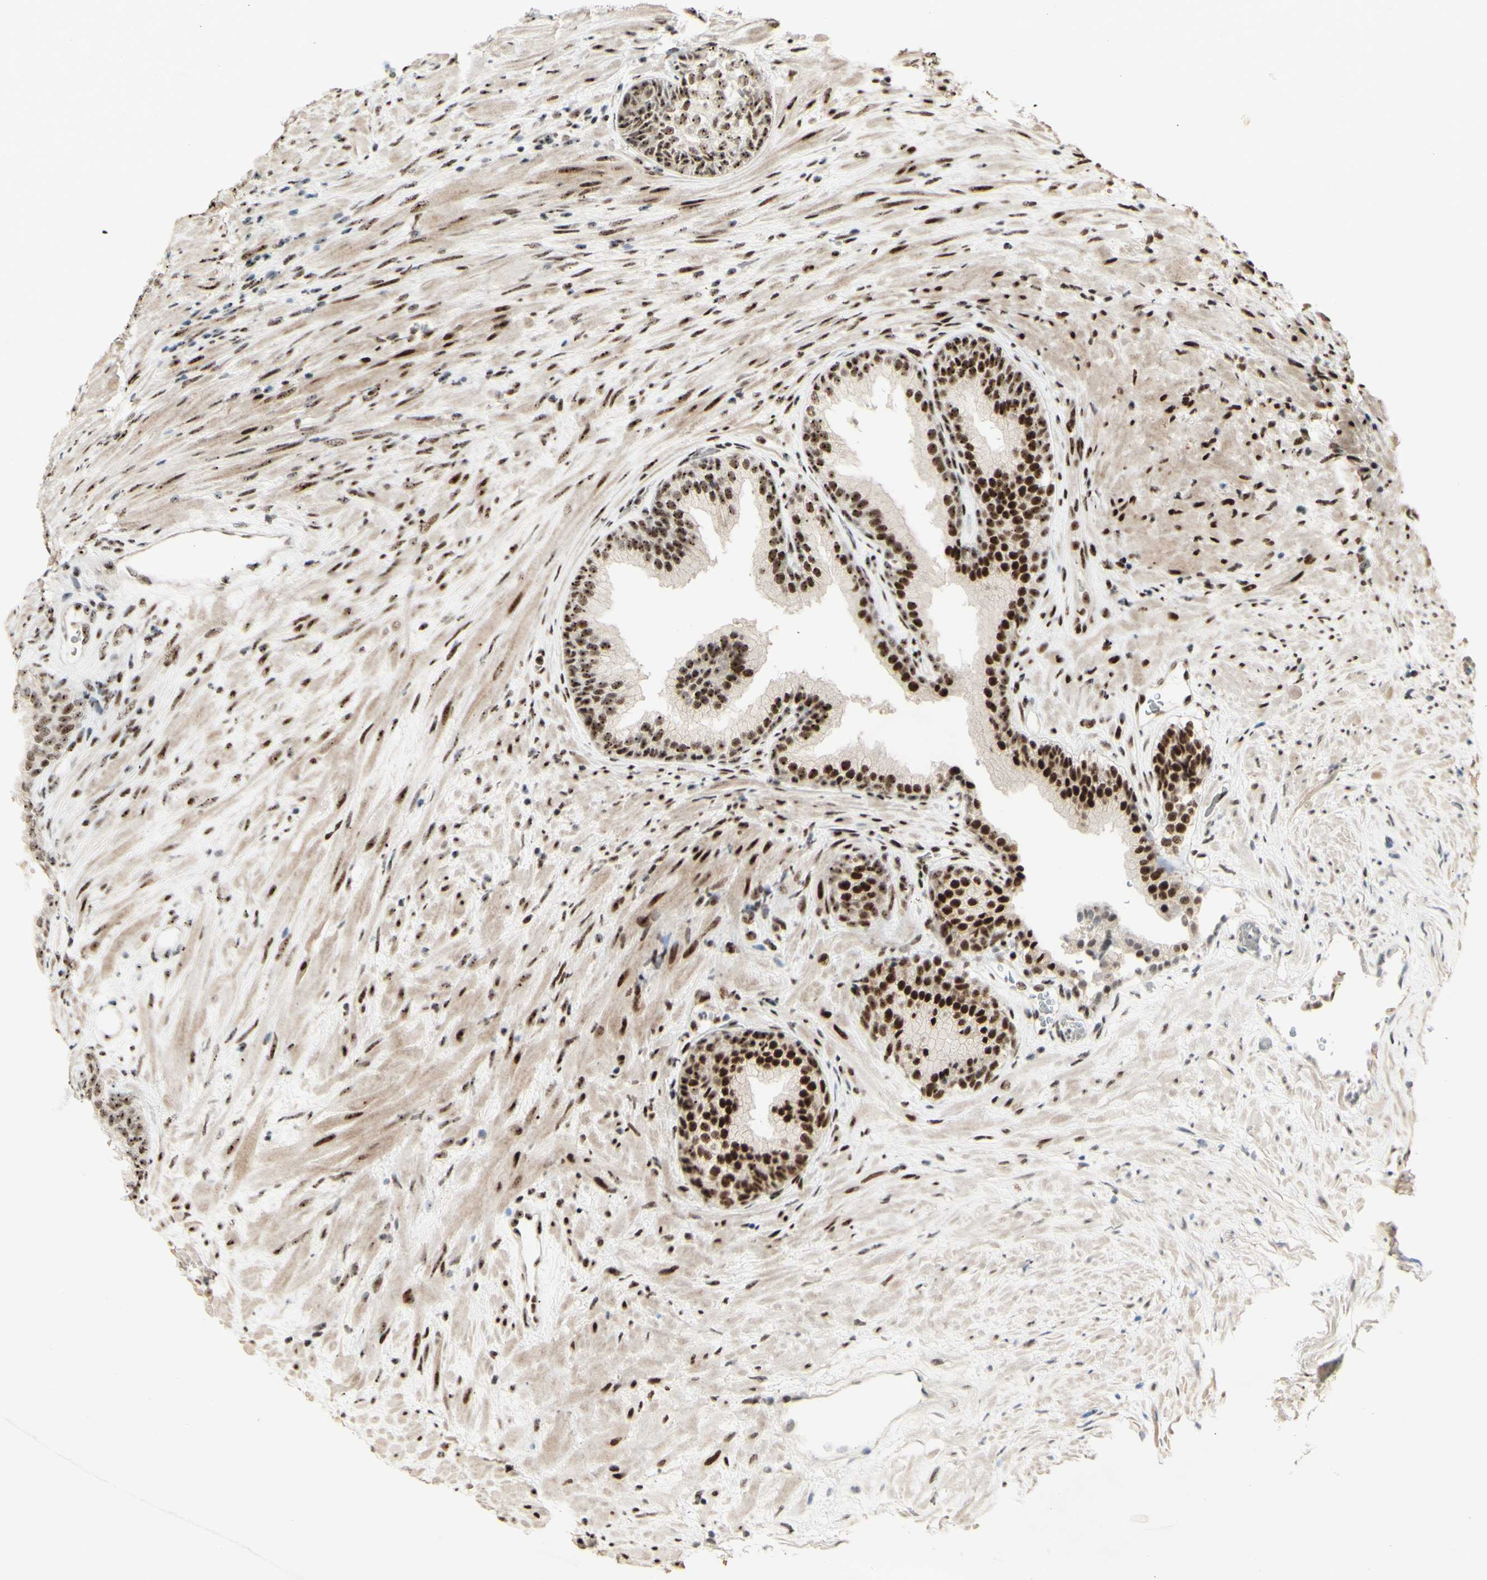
{"staining": {"intensity": "strong", "quantity": "25%-75%", "location": "nuclear"}, "tissue": "prostate", "cell_type": "Glandular cells", "image_type": "normal", "snomed": [{"axis": "morphology", "description": "Normal tissue, NOS"}, {"axis": "topography", "description": "Prostate"}], "caption": "Protein expression analysis of normal human prostate reveals strong nuclear expression in approximately 25%-75% of glandular cells. (DAB = brown stain, brightfield microscopy at high magnification).", "gene": "DHX9", "patient": {"sex": "male", "age": 76}}